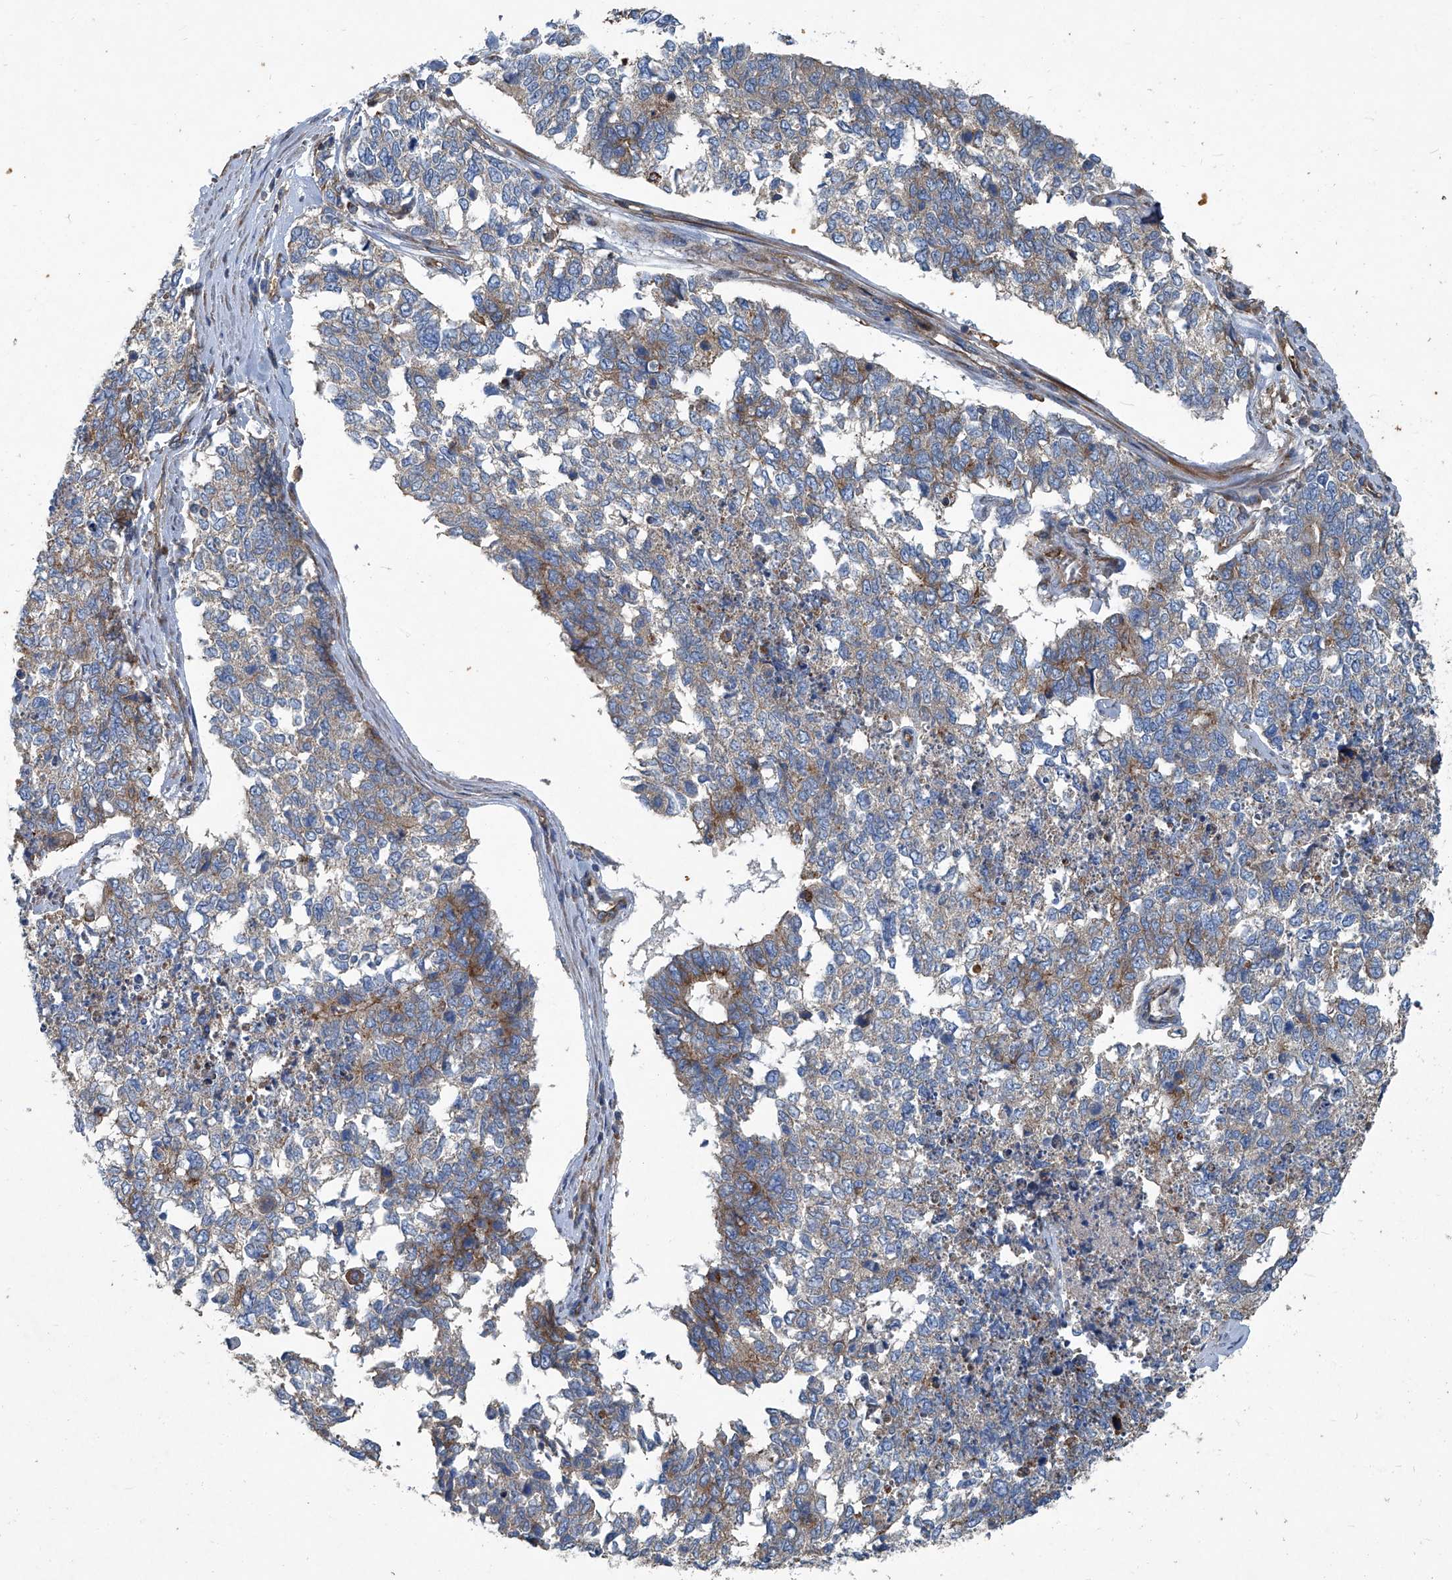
{"staining": {"intensity": "moderate", "quantity": "<25%", "location": "cytoplasmic/membranous"}, "tissue": "cervical cancer", "cell_type": "Tumor cells", "image_type": "cancer", "snomed": [{"axis": "morphology", "description": "Squamous cell carcinoma, NOS"}, {"axis": "topography", "description": "Cervix"}], "caption": "An immunohistochemistry histopathology image of tumor tissue is shown. Protein staining in brown highlights moderate cytoplasmic/membranous positivity in squamous cell carcinoma (cervical) within tumor cells.", "gene": "PIGH", "patient": {"sex": "female", "age": 63}}